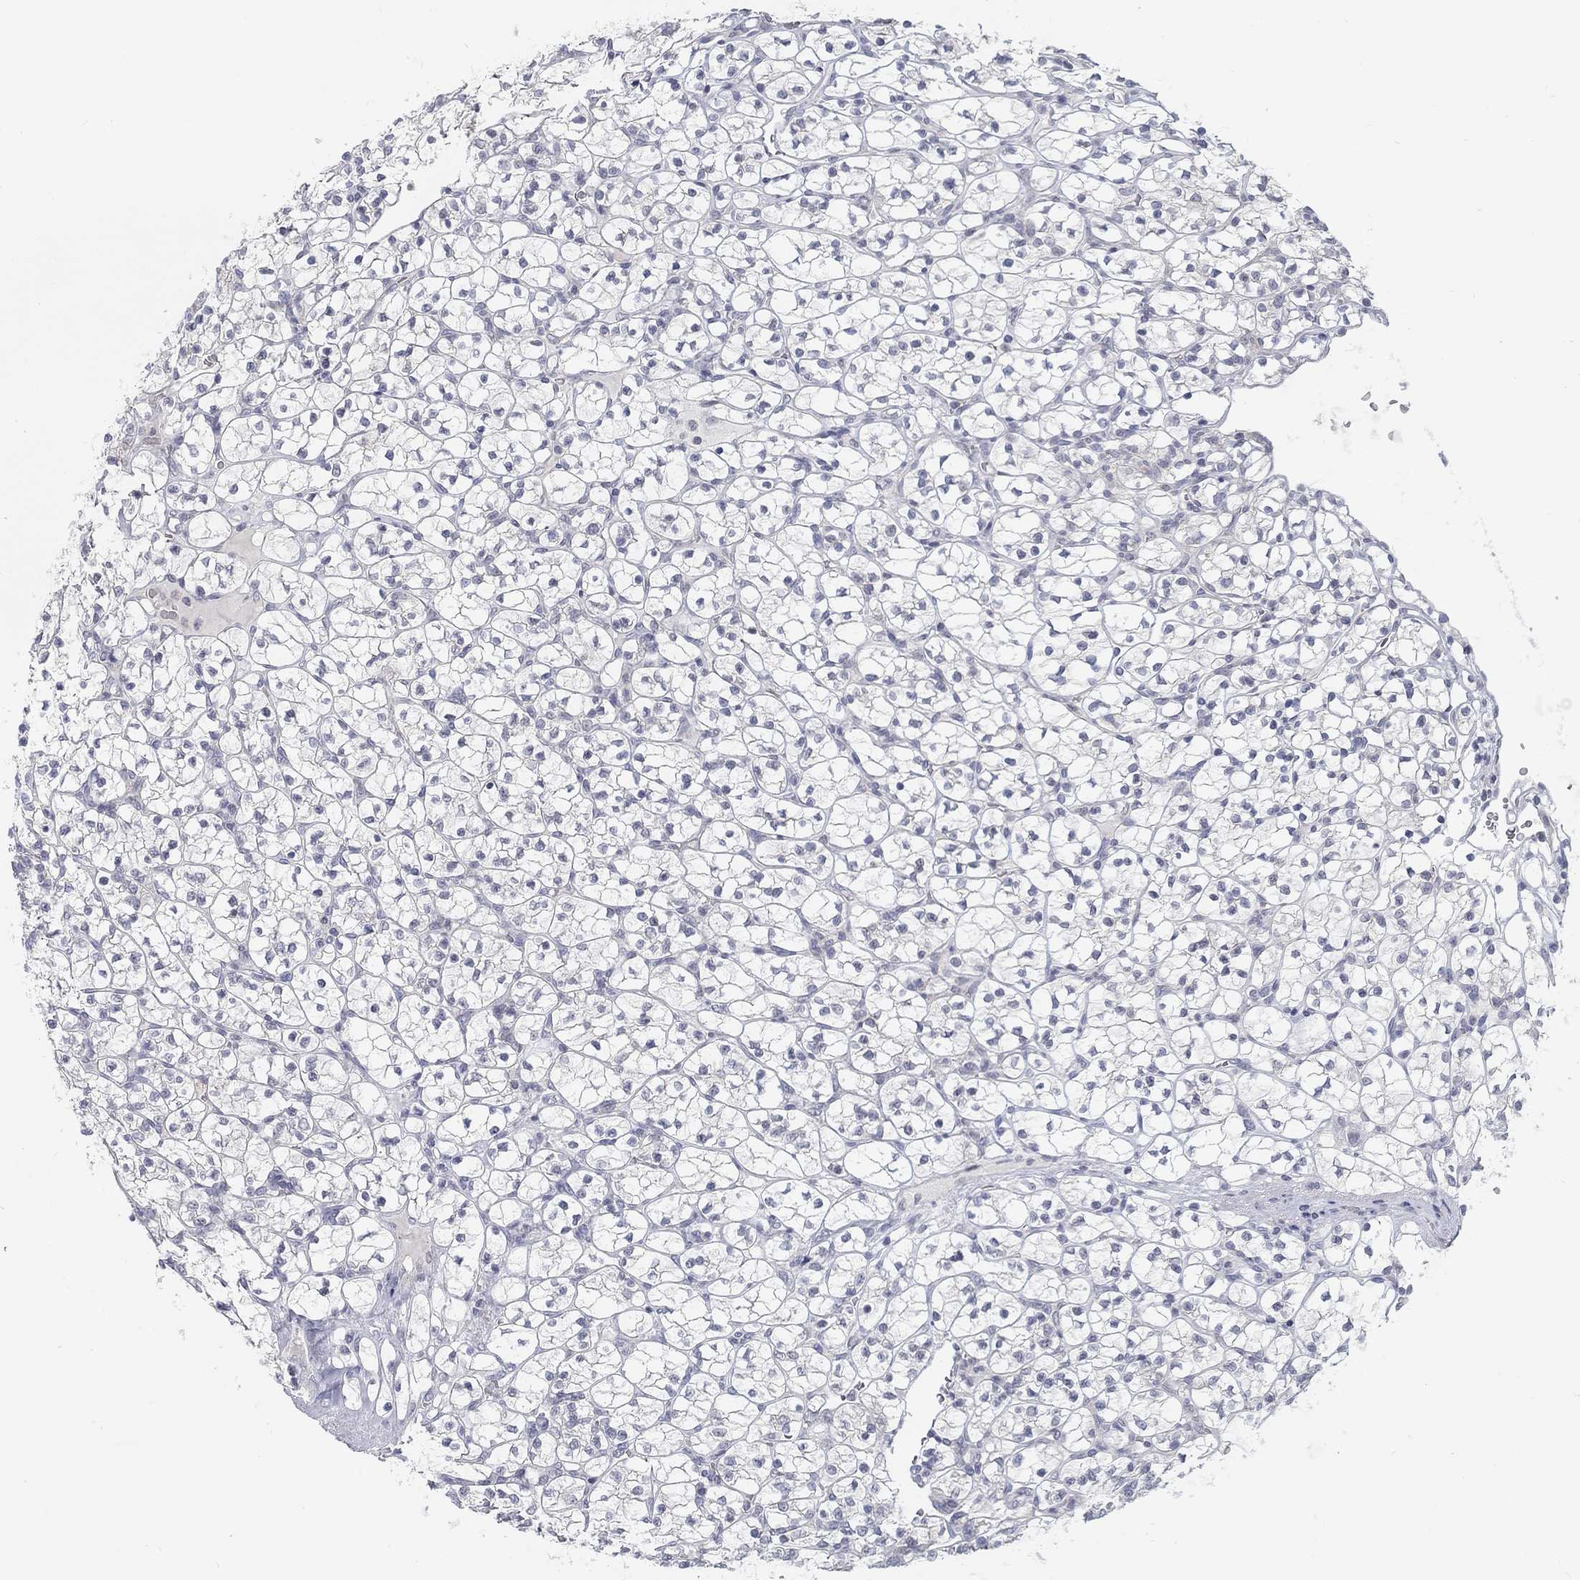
{"staining": {"intensity": "negative", "quantity": "none", "location": "none"}, "tissue": "renal cancer", "cell_type": "Tumor cells", "image_type": "cancer", "snomed": [{"axis": "morphology", "description": "Adenocarcinoma, NOS"}, {"axis": "topography", "description": "Kidney"}], "caption": "Adenocarcinoma (renal) was stained to show a protein in brown. There is no significant positivity in tumor cells. (Brightfield microscopy of DAB (3,3'-diaminobenzidine) immunohistochemistry (IHC) at high magnification).", "gene": "ATP1A3", "patient": {"sex": "female", "age": 89}}